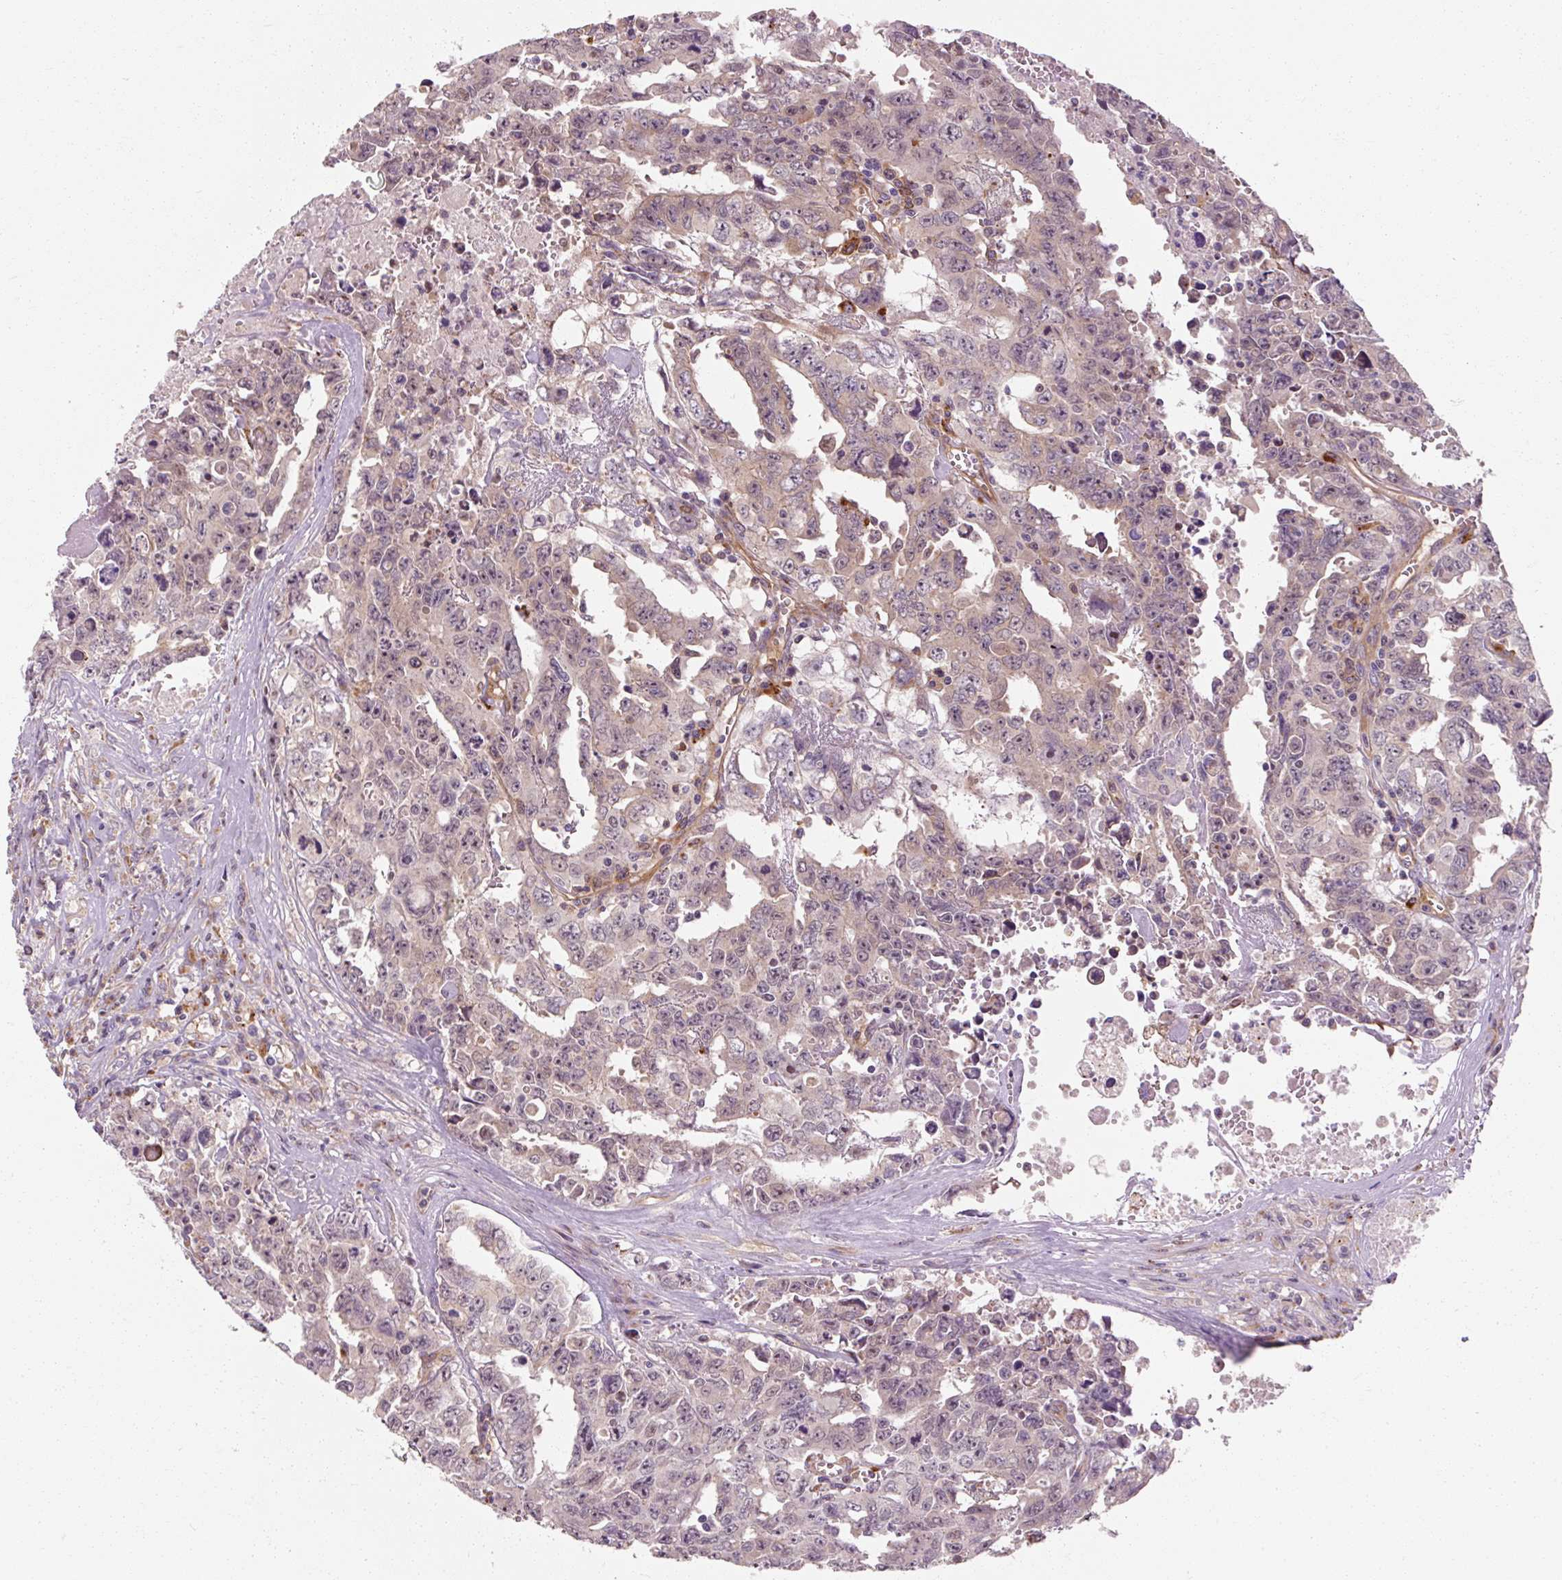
{"staining": {"intensity": "negative", "quantity": "none", "location": "none"}, "tissue": "testis cancer", "cell_type": "Tumor cells", "image_type": "cancer", "snomed": [{"axis": "morphology", "description": "Carcinoma, Embryonal, NOS"}, {"axis": "topography", "description": "Testis"}], "caption": "Immunohistochemistry (IHC) of human embryonal carcinoma (testis) exhibits no positivity in tumor cells.", "gene": "TBC1D4", "patient": {"sex": "male", "age": 24}}